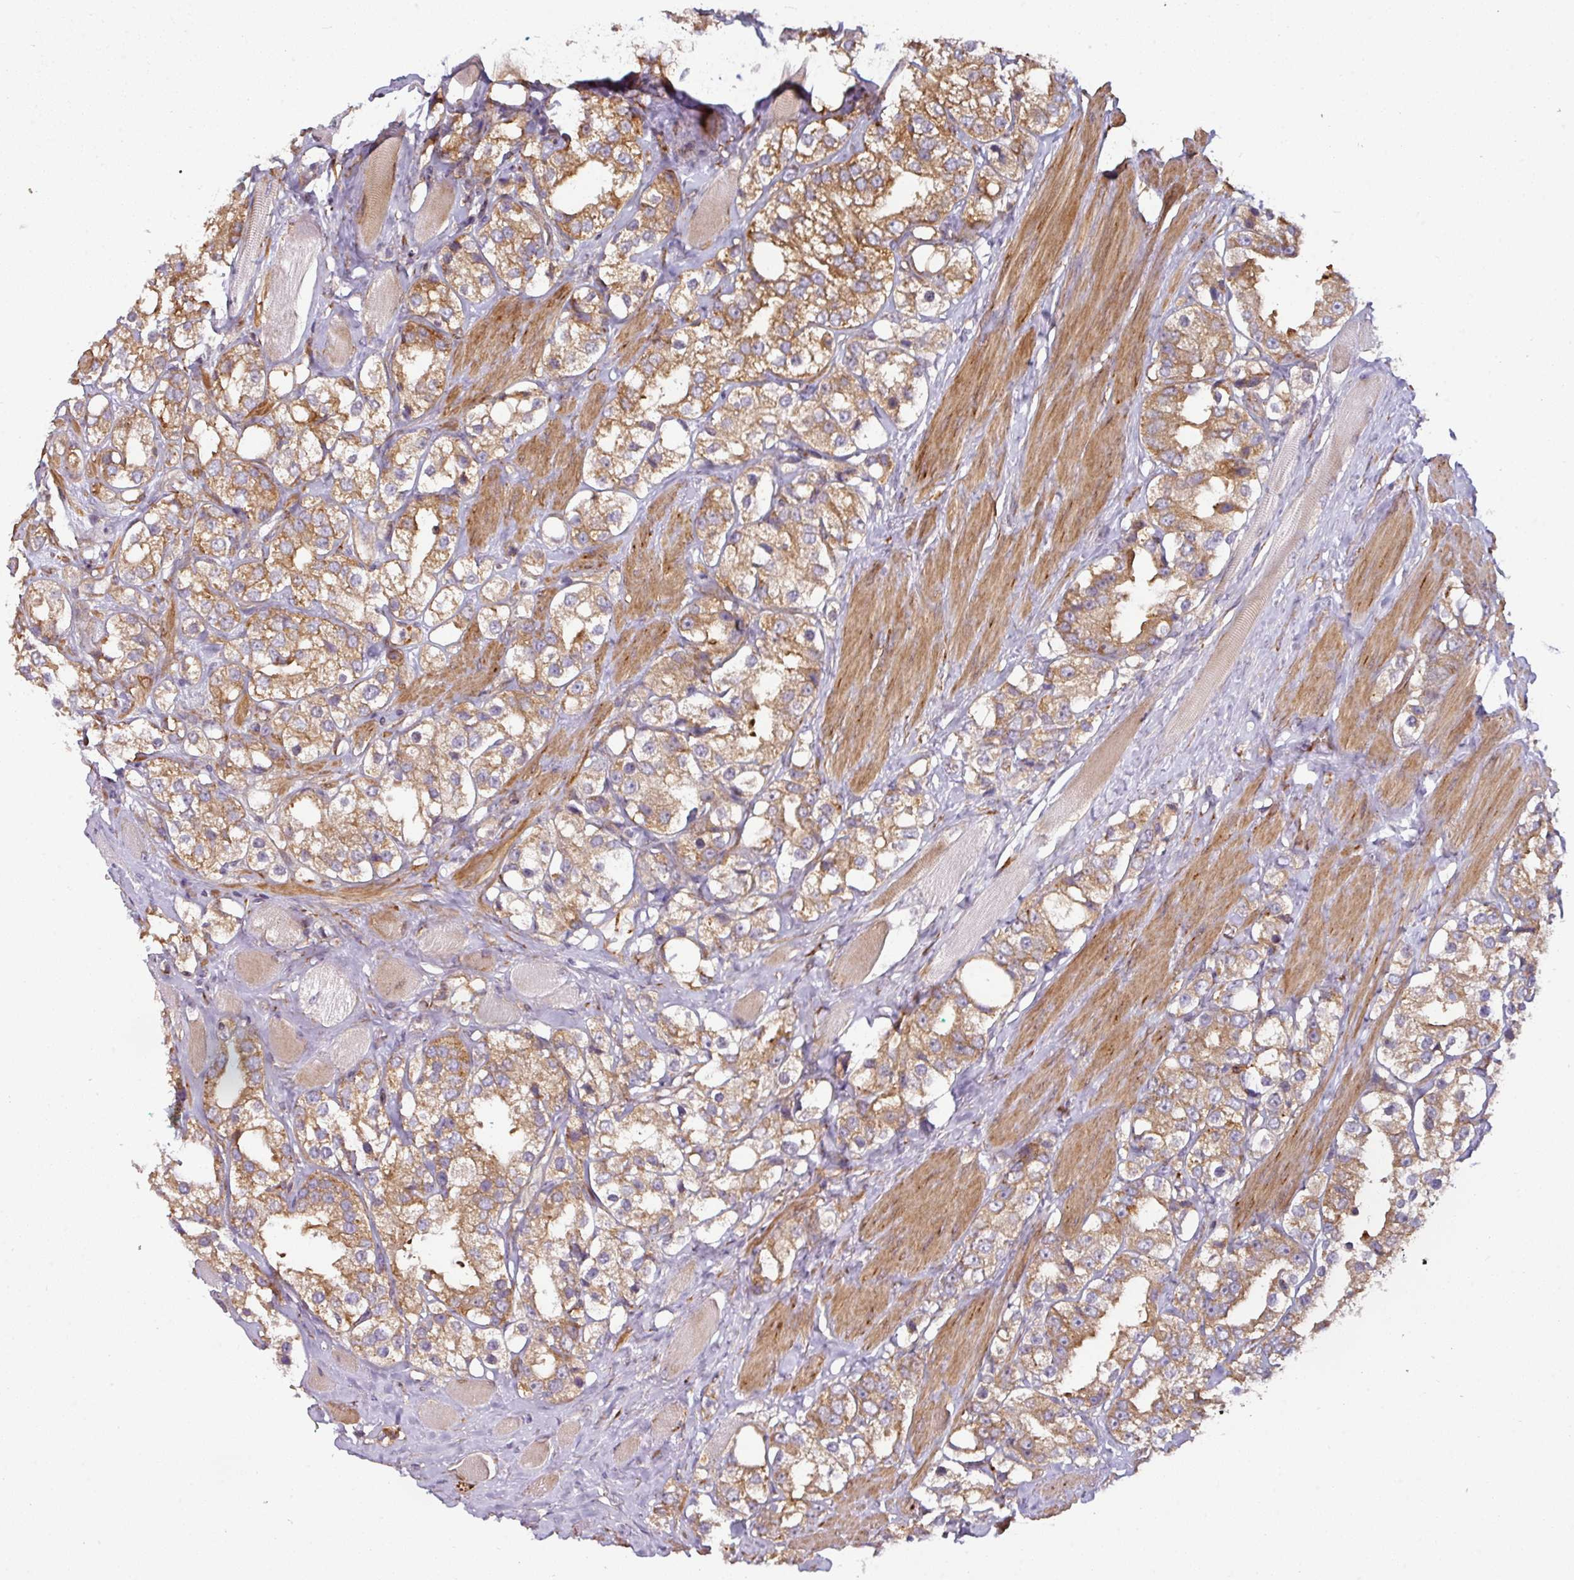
{"staining": {"intensity": "moderate", "quantity": ">75%", "location": "cytoplasmic/membranous"}, "tissue": "prostate cancer", "cell_type": "Tumor cells", "image_type": "cancer", "snomed": [{"axis": "morphology", "description": "Adenocarcinoma, NOS"}, {"axis": "topography", "description": "Prostate"}], "caption": "This image shows IHC staining of human prostate cancer, with medium moderate cytoplasmic/membranous staining in approximately >75% of tumor cells.", "gene": "CASP2", "patient": {"sex": "male", "age": 79}}